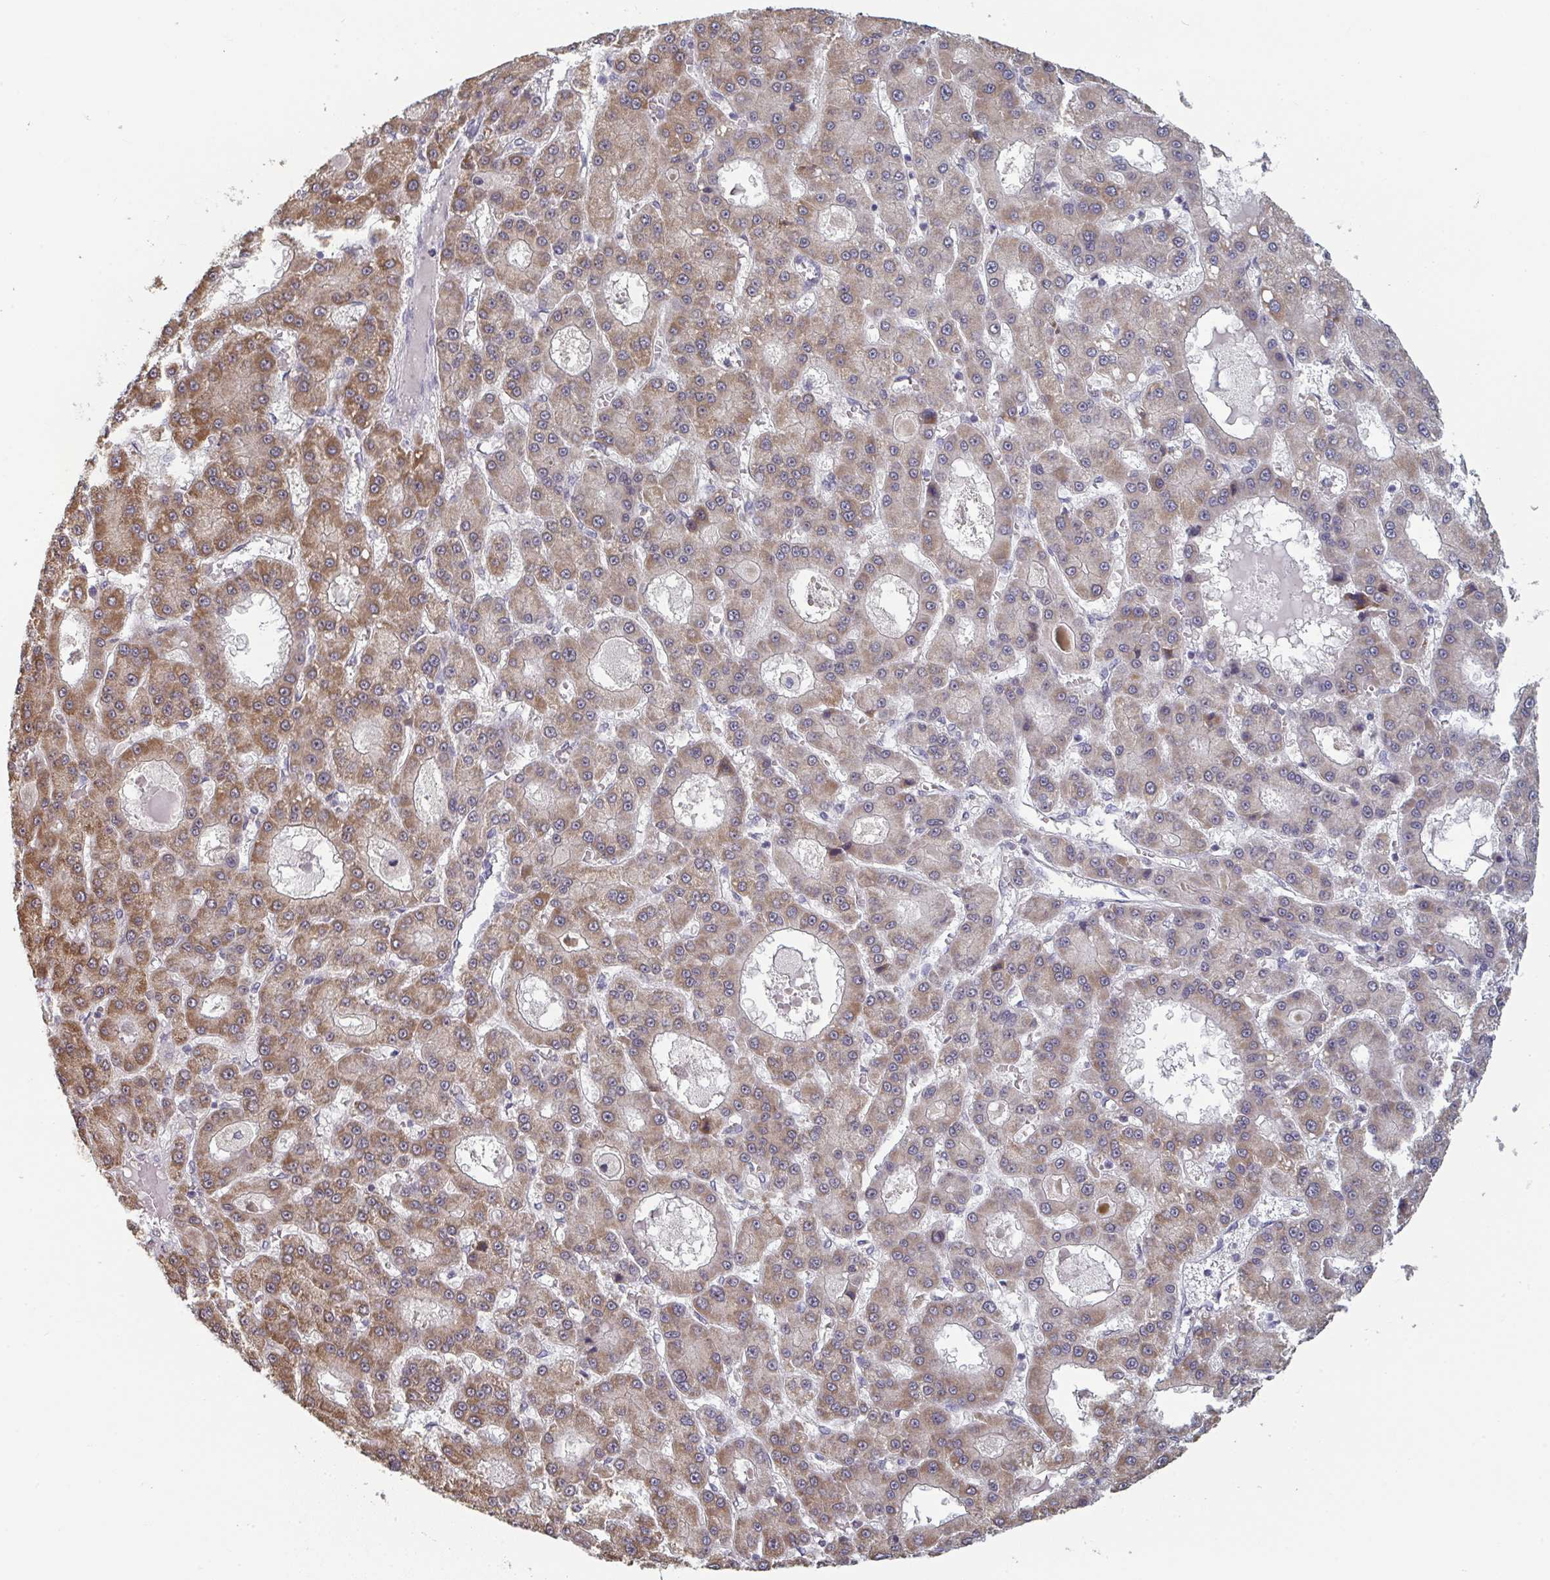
{"staining": {"intensity": "moderate", "quantity": "25%-75%", "location": "cytoplasmic/membranous"}, "tissue": "liver cancer", "cell_type": "Tumor cells", "image_type": "cancer", "snomed": [{"axis": "morphology", "description": "Carcinoma, Hepatocellular, NOS"}, {"axis": "topography", "description": "Liver"}], "caption": "Moderate cytoplasmic/membranous protein expression is appreciated in approximately 25%-75% of tumor cells in liver hepatocellular carcinoma.", "gene": "LIX1", "patient": {"sex": "male", "age": 70}}